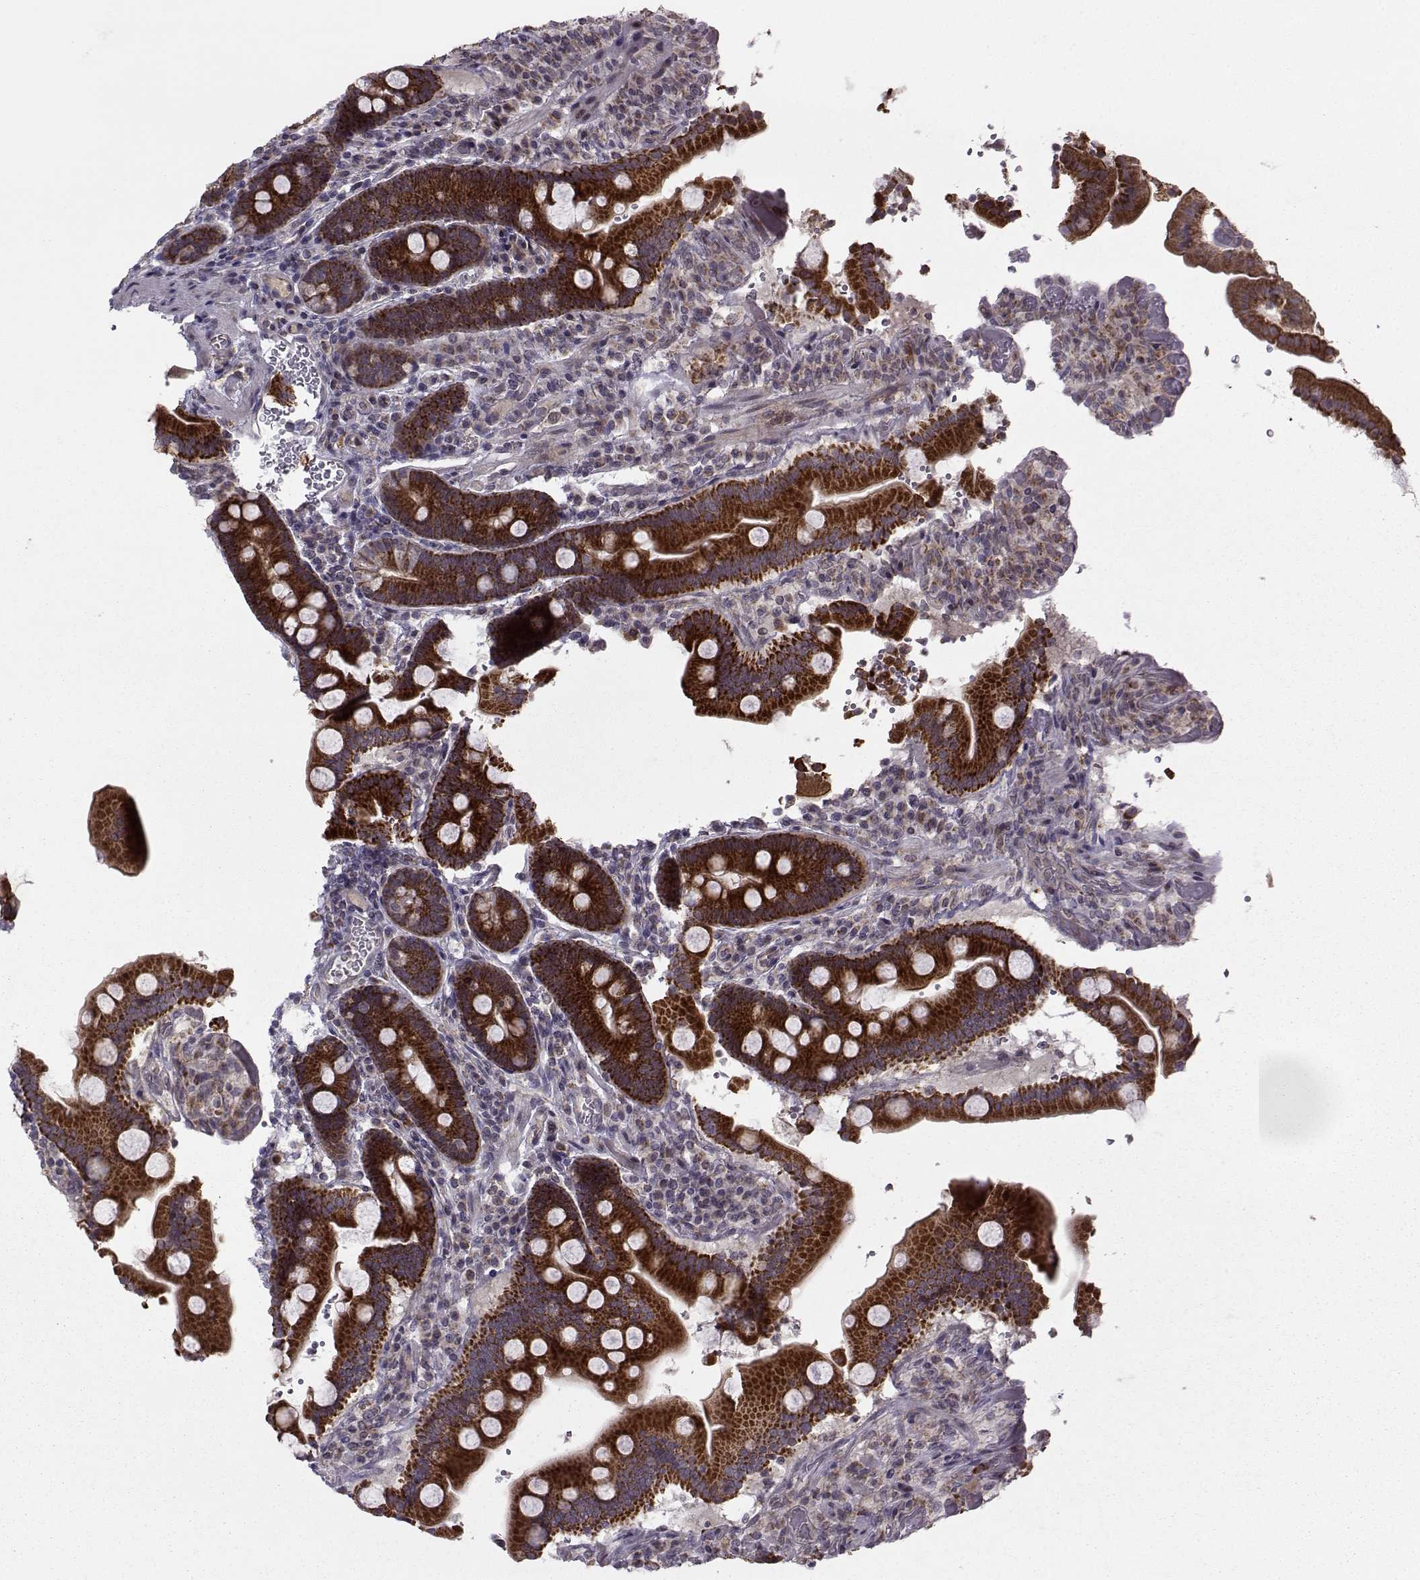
{"staining": {"intensity": "strong", "quantity": ">75%", "location": "cytoplasmic/membranous"}, "tissue": "duodenum", "cell_type": "Glandular cells", "image_type": "normal", "snomed": [{"axis": "morphology", "description": "Normal tissue, NOS"}, {"axis": "topography", "description": "Duodenum"}], "caption": "Immunohistochemistry (IHC) of benign human duodenum displays high levels of strong cytoplasmic/membranous staining in approximately >75% of glandular cells.", "gene": "NECAB3", "patient": {"sex": "female", "age": 62}}